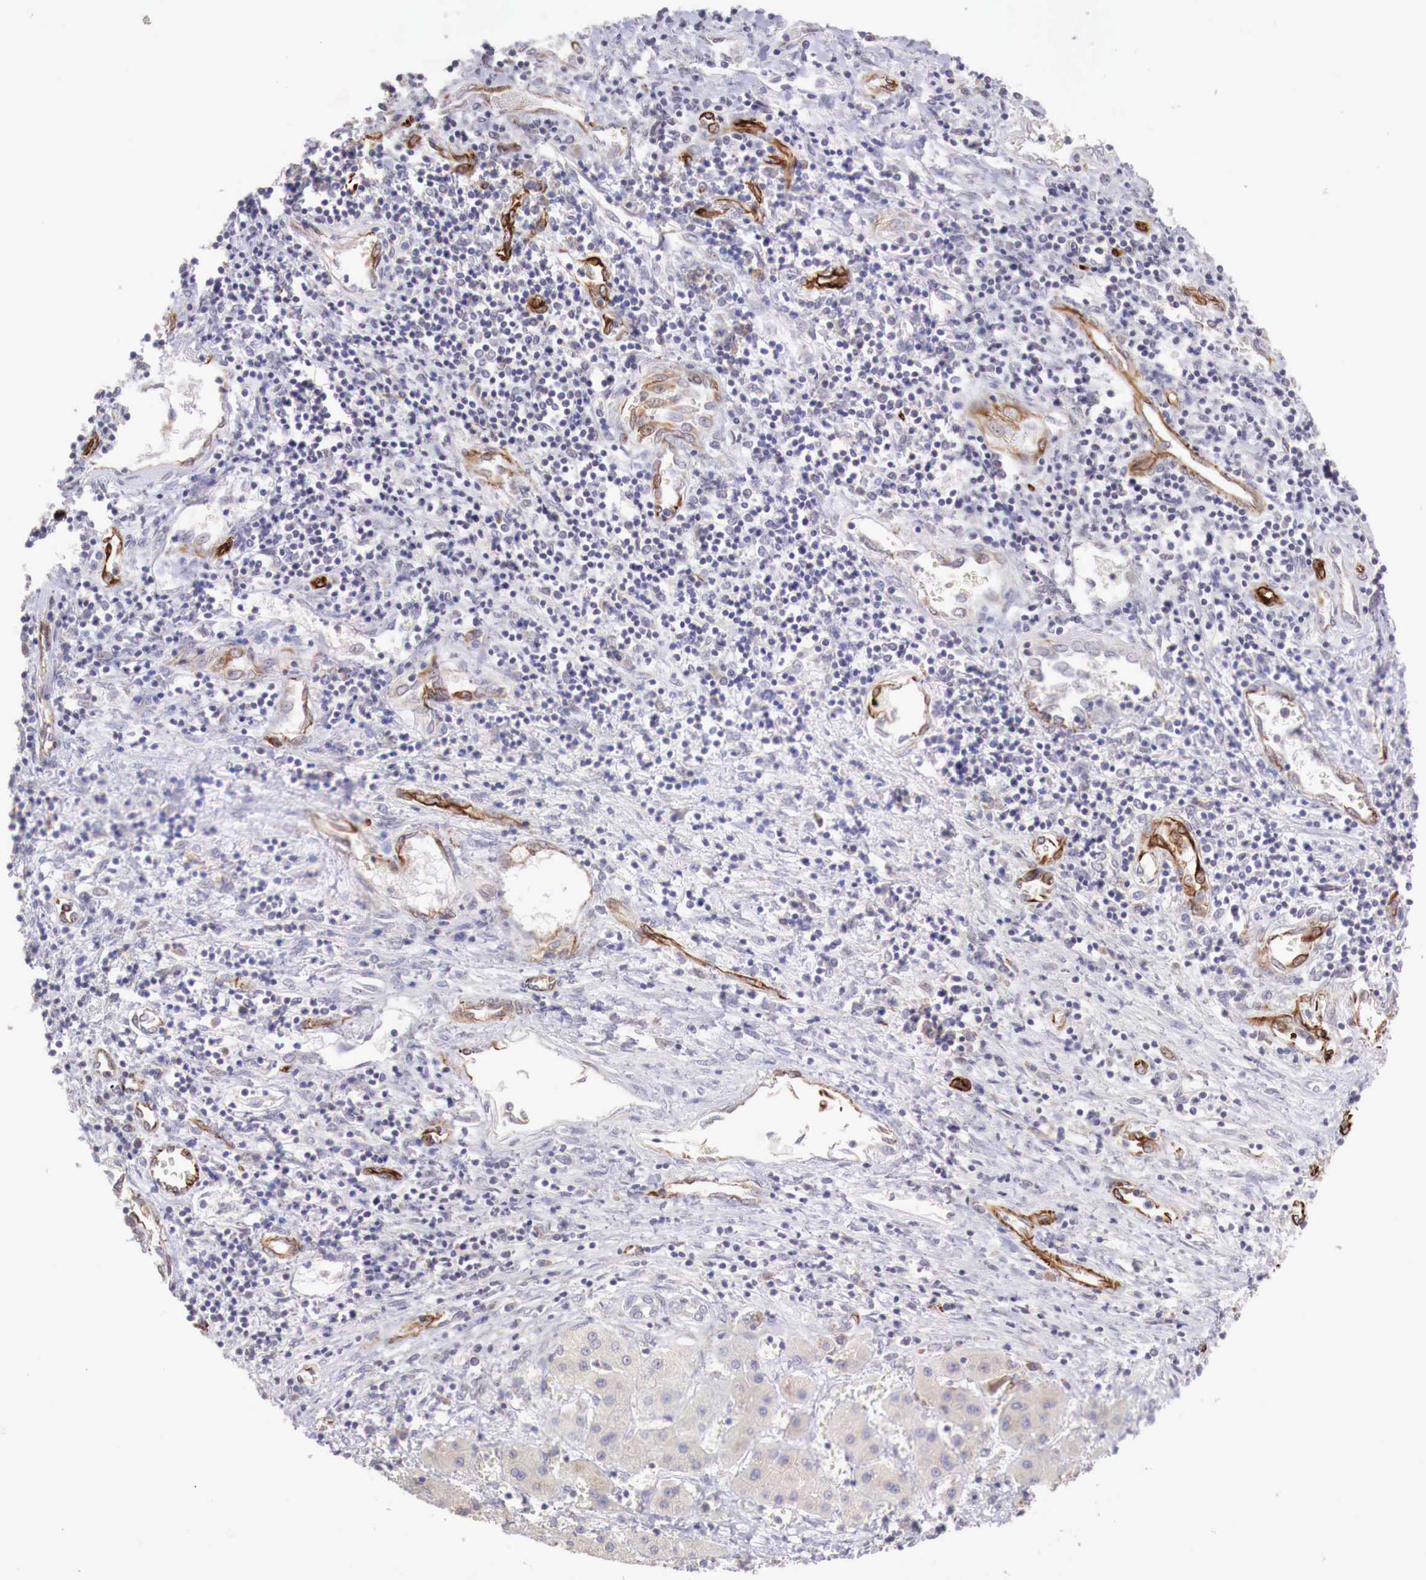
{"staining": {"intensity": "negative", "quantity": "none", "location": "none"}, "tissue": "liver cancer", "cell_type": "Tumor cells", "image_type": "cancer", "snomed": [{"axis": "morphology", "description": "Carcinoma, Hepatocellular, NOS"}, {"axis": "topography", "description": "Liver"}], "caption": "An image of liver hepatocellular carcinoma stained for a protein demonstrates no brown staining in tumor cells. (Stains: DAB immunohistochemistry (IHC) with hematoxylin counter stain, Microscopy: brightfield microscopy at high magnification).", "gene": "WT1", "patient": {"sex": "male", "age": 24}}